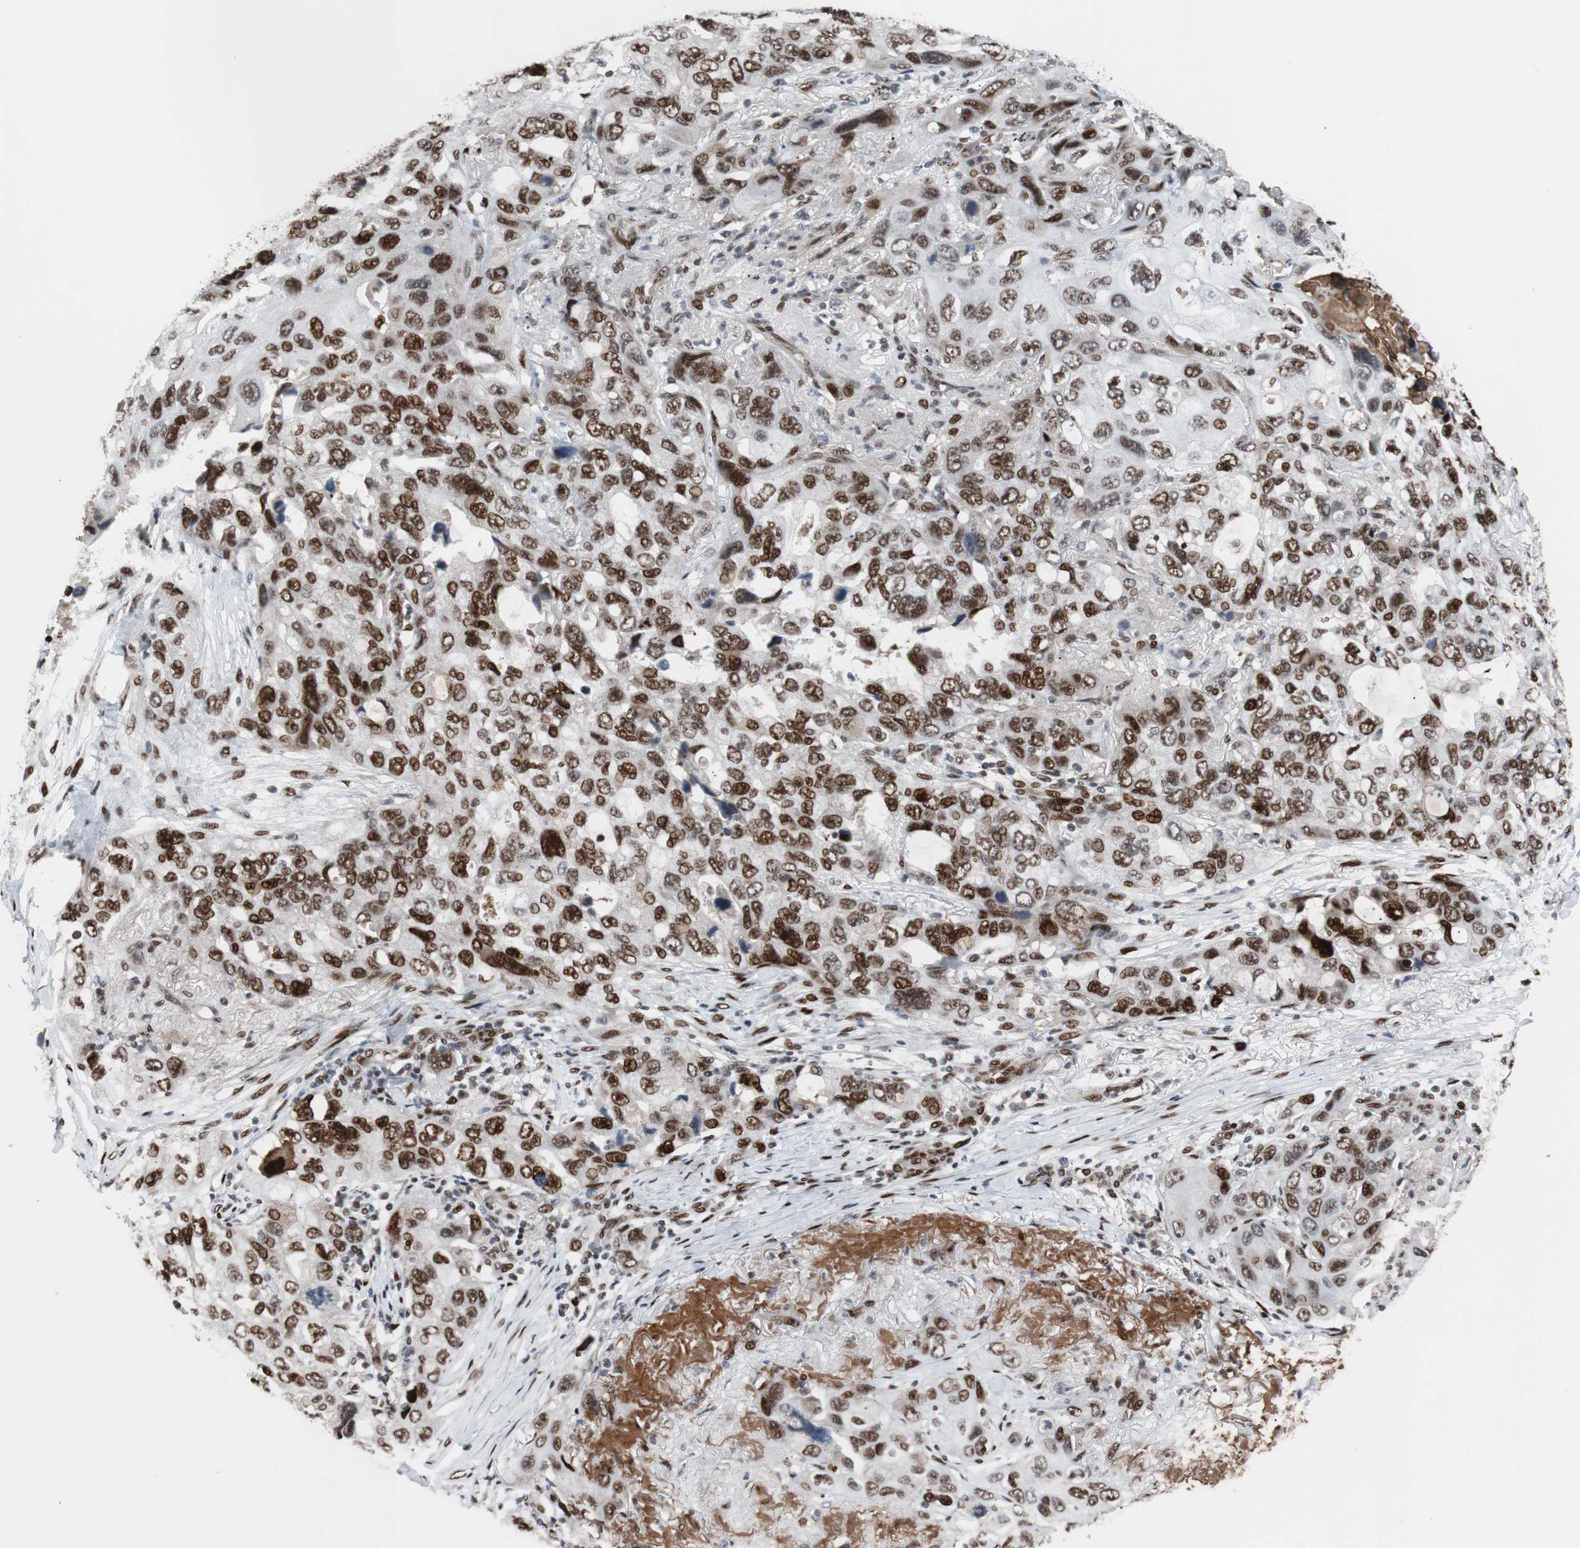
{"staining": {"intensity": "strong", "quantity": ">75%", "location": "nuclear"}, "tissue": "lung cancer", "cell_type": "Tumor cells", "image_type": "cancer", "snomed": [{"axis": "morphology", "description": "Squamous cell carcinoma, NOS"}, {"axis": "topography", "description": "Lung"}], "caption": "IHC histopathology image of human lung squamous cell carcinoma stained for a protein (brown), which reveals high levels of strong nuclear positivity in approximately >75% of tumor cells.", "gene": "NBL1", "patient": {"sex": "female", "age": 73}}